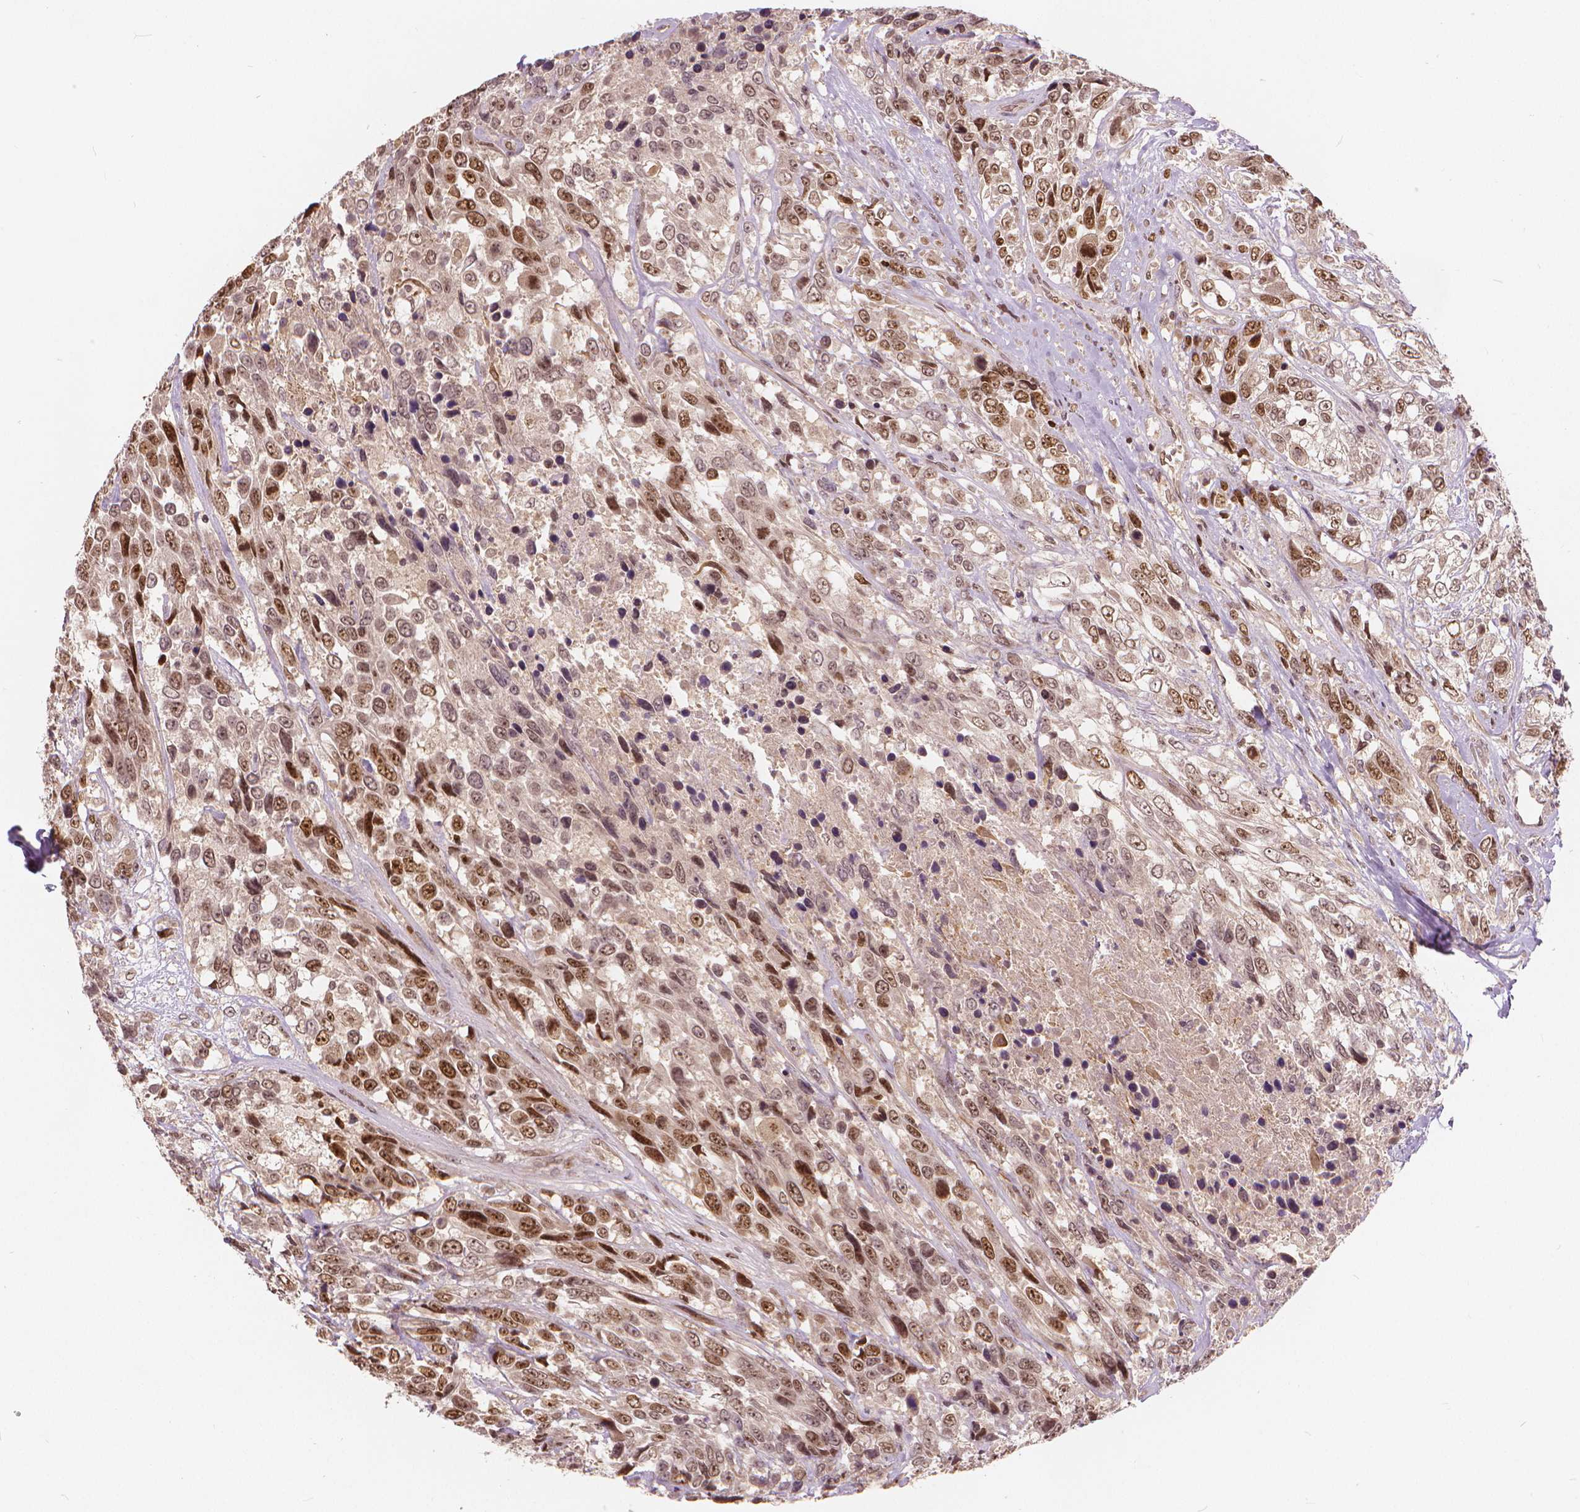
{"staining": {"intensity": "moderate", "quantity": ">75%", "location": "nuclear"}, "tissue": "urothelial cancer", "cell_type": "Tumor cells", "image_type": "cancer", "snomed": [{"axis": "morphology", "description": "Urothelial carcinoma, High grade"}, {"axis": "topography", "description": "Urinary bladder"}], "caption": "Urothelial carcinoma (high-grade) stained with DAB IHC exhibits medium levels of moderate nuclear staining in approximately >75% of tumor cells. The staining was performed using DAB, with brown indicating positive protein expression. Nuclei are stained blue with hematoxylin.", "gene": "NSD2", "patient": {"sex": "female", "age": 70}}